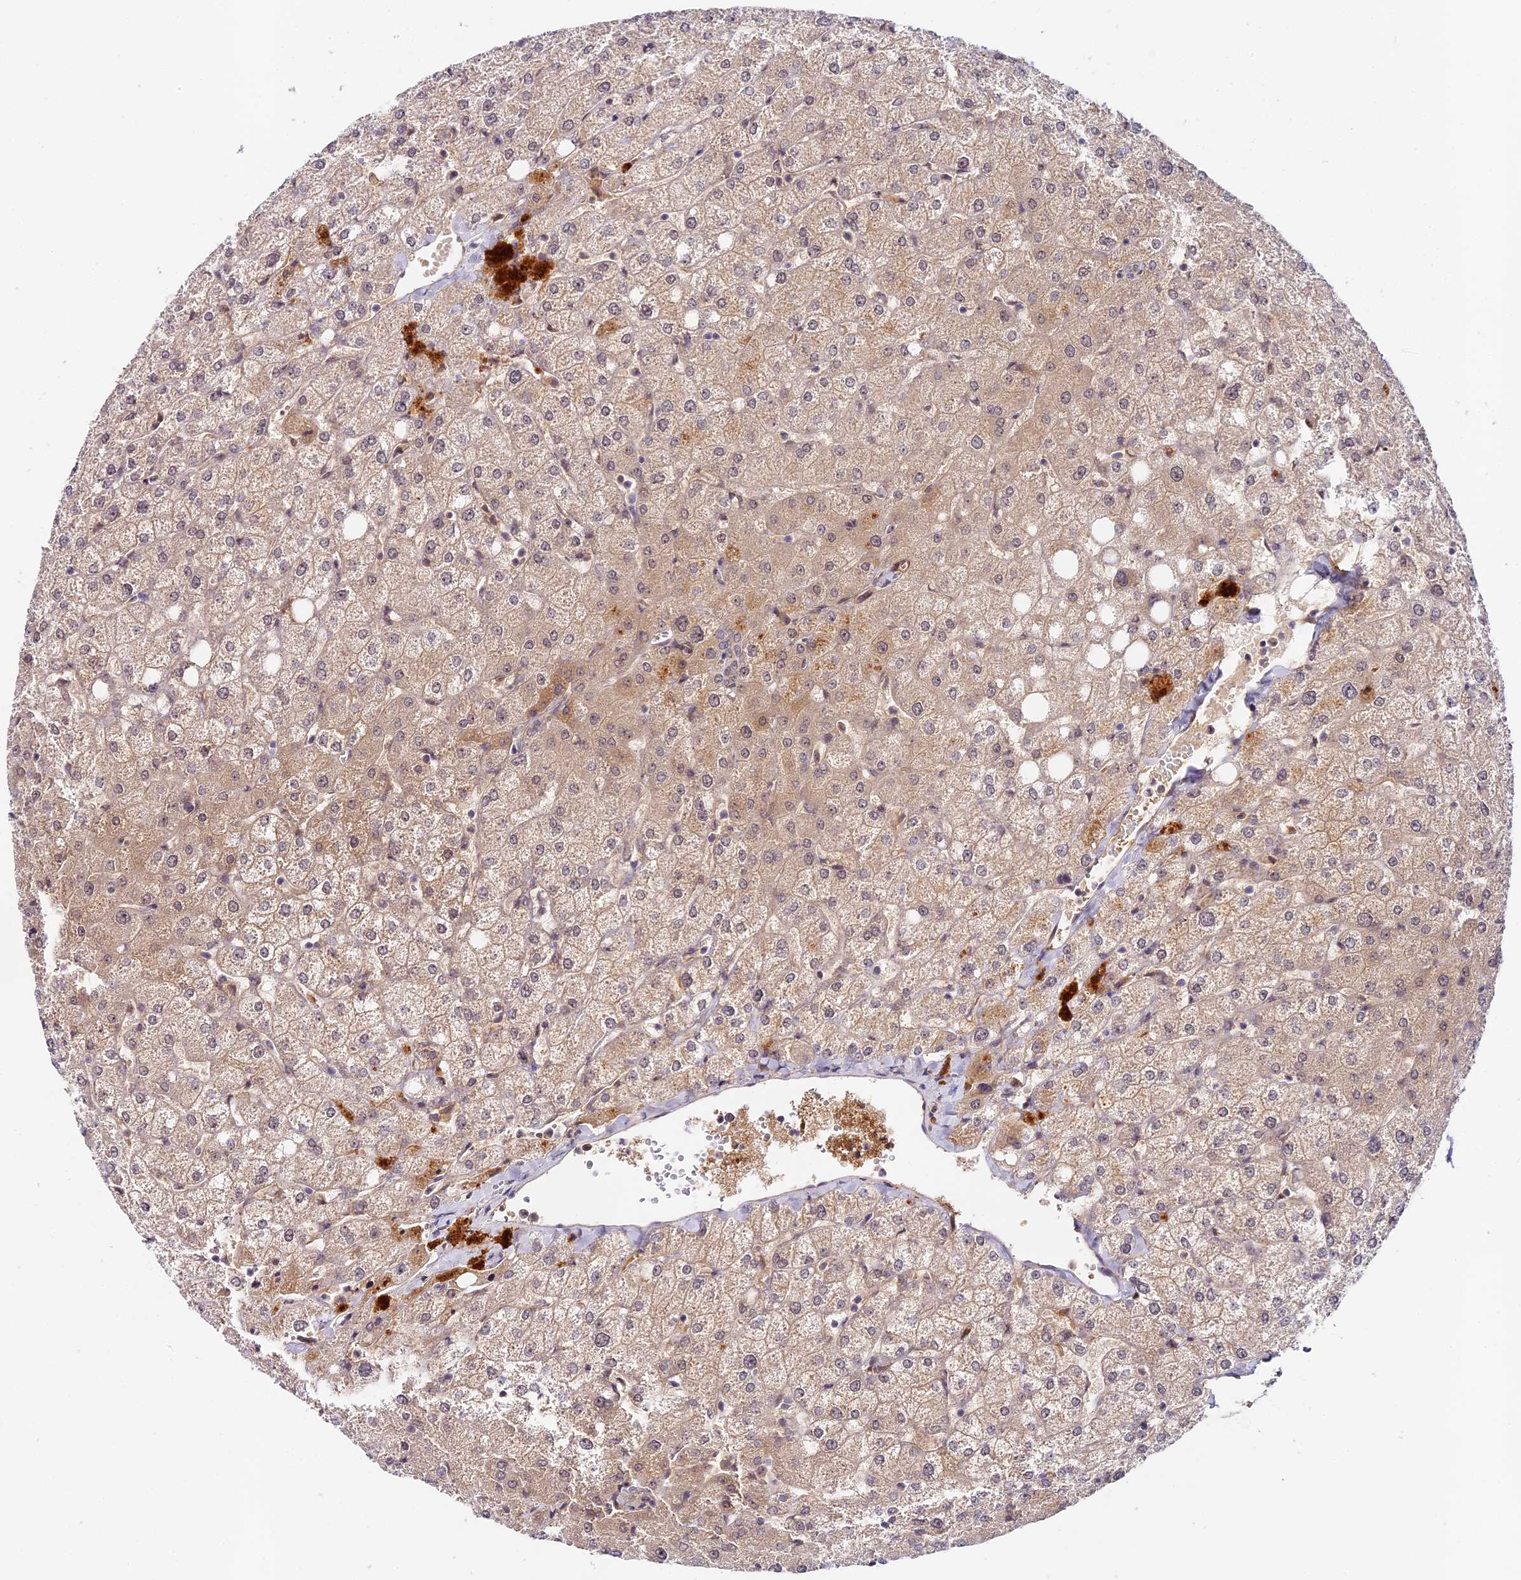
{"staining": {"intensity": "negative", "quantity": "none", "location": "none"}, "tissue": "liver", "cell_type": "Cholangiocytes", "image_type": "normal", "snomed": [{"axis": "morphology", "description": "Normal tissue, NOS"}, {"axis": "topography", "description": "Liver"}], "caption": "High power microscopy micrograph of an IHC photomicrograph of normal liver, revealing no significant positivity in cholangiocytes.", "gene": "IMPACT", "patient": {"sex": "female", "age": 54}}